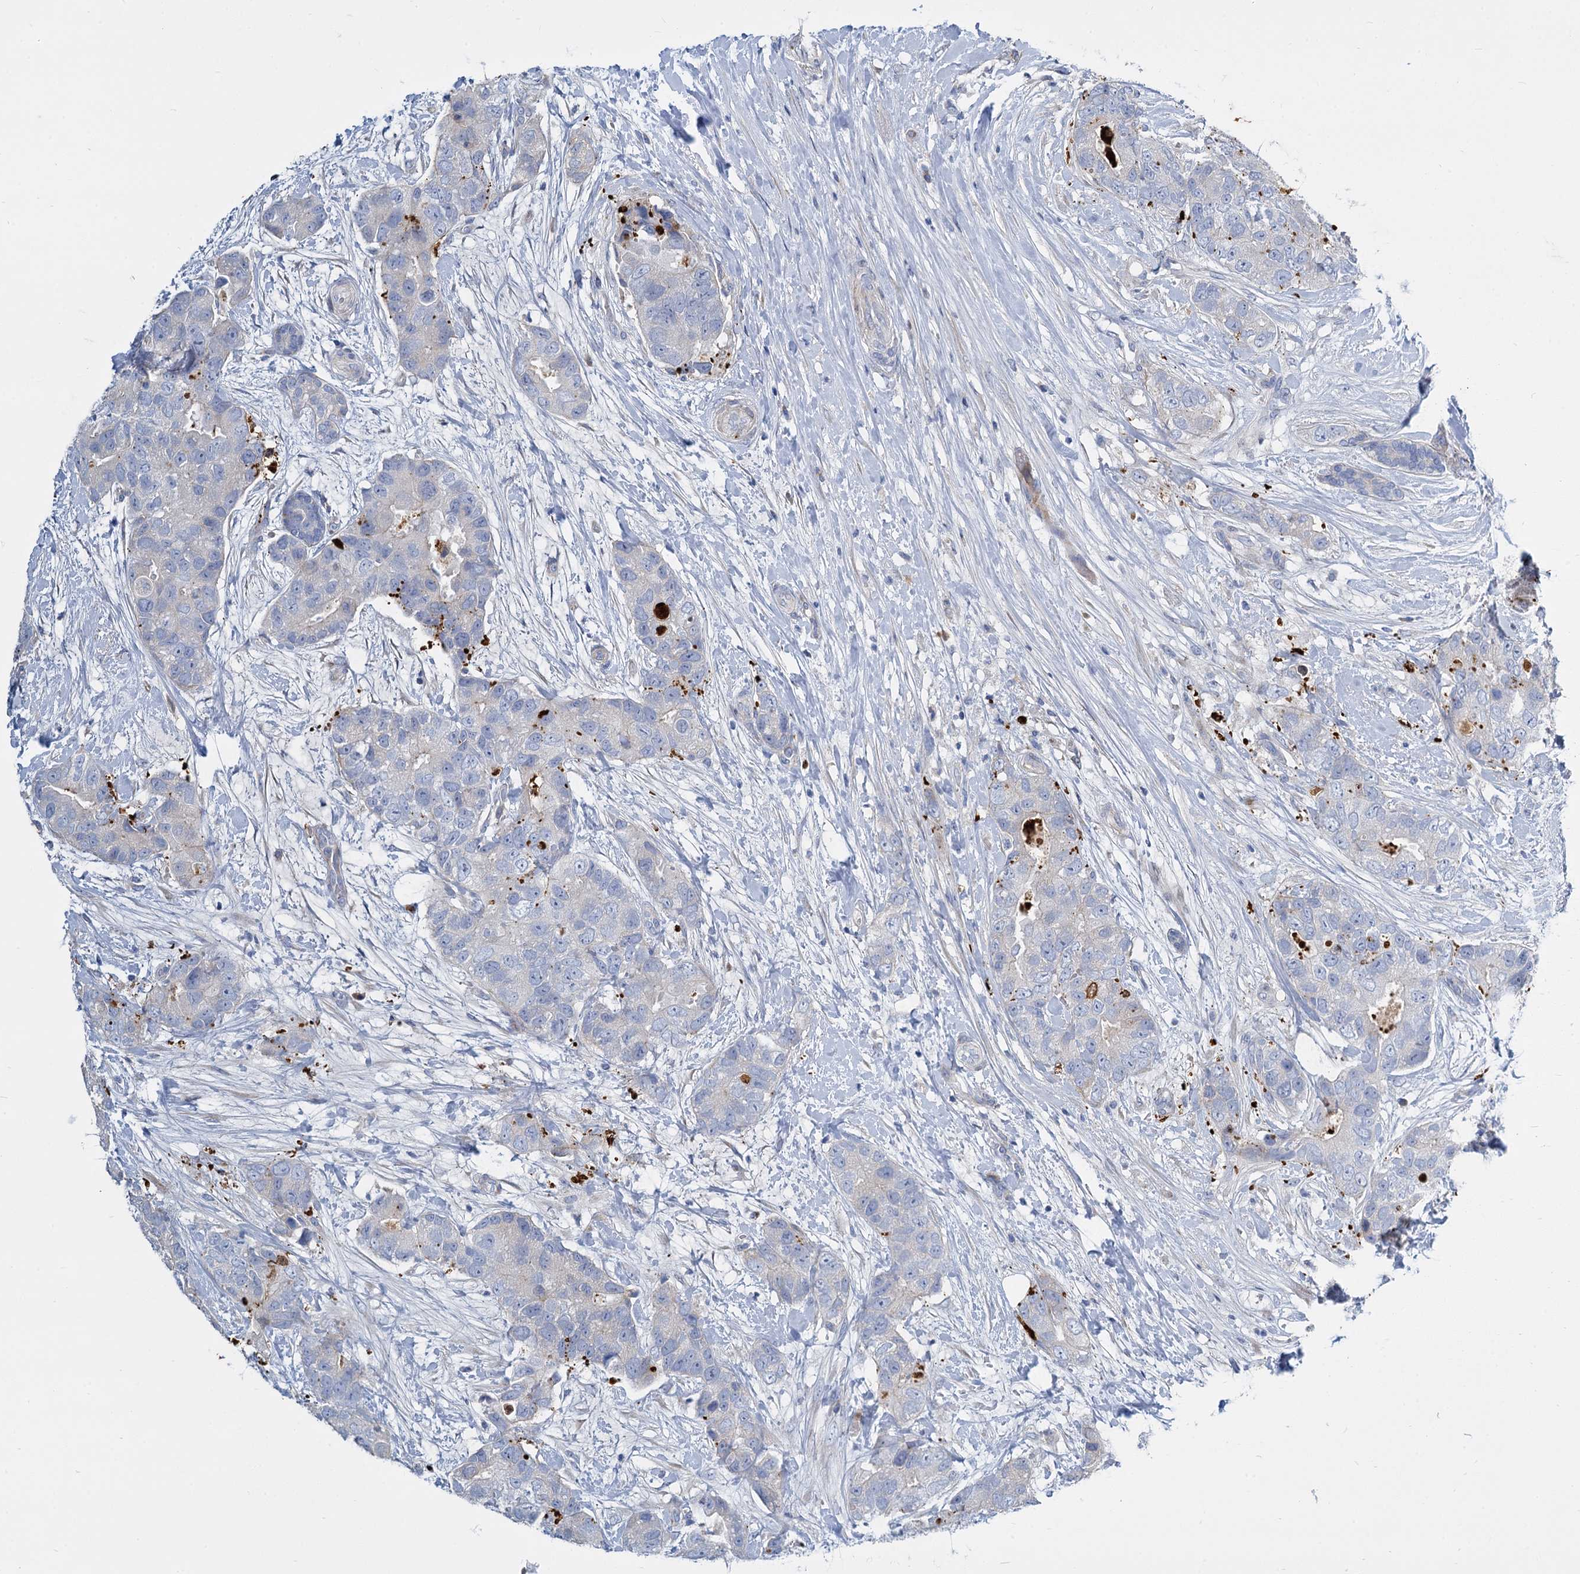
{"staining": {"intensity": "negative", "quantity": "none", "location": "none"}, "tissue": "breast cancer", "cell_type": "Tumor cells", "image_type": "cancer", "snomed": [{"axis": "morphology", "description": "Duct carcinoma"}, {"axis": "topography", "description": "Breast"}], "caption": "Immunohistochemistry (IHC) of human breast cancer reveals no staining in tumor cells.", "gene": "TRIM77", "patient": {"sex": "female", "age": 62}}